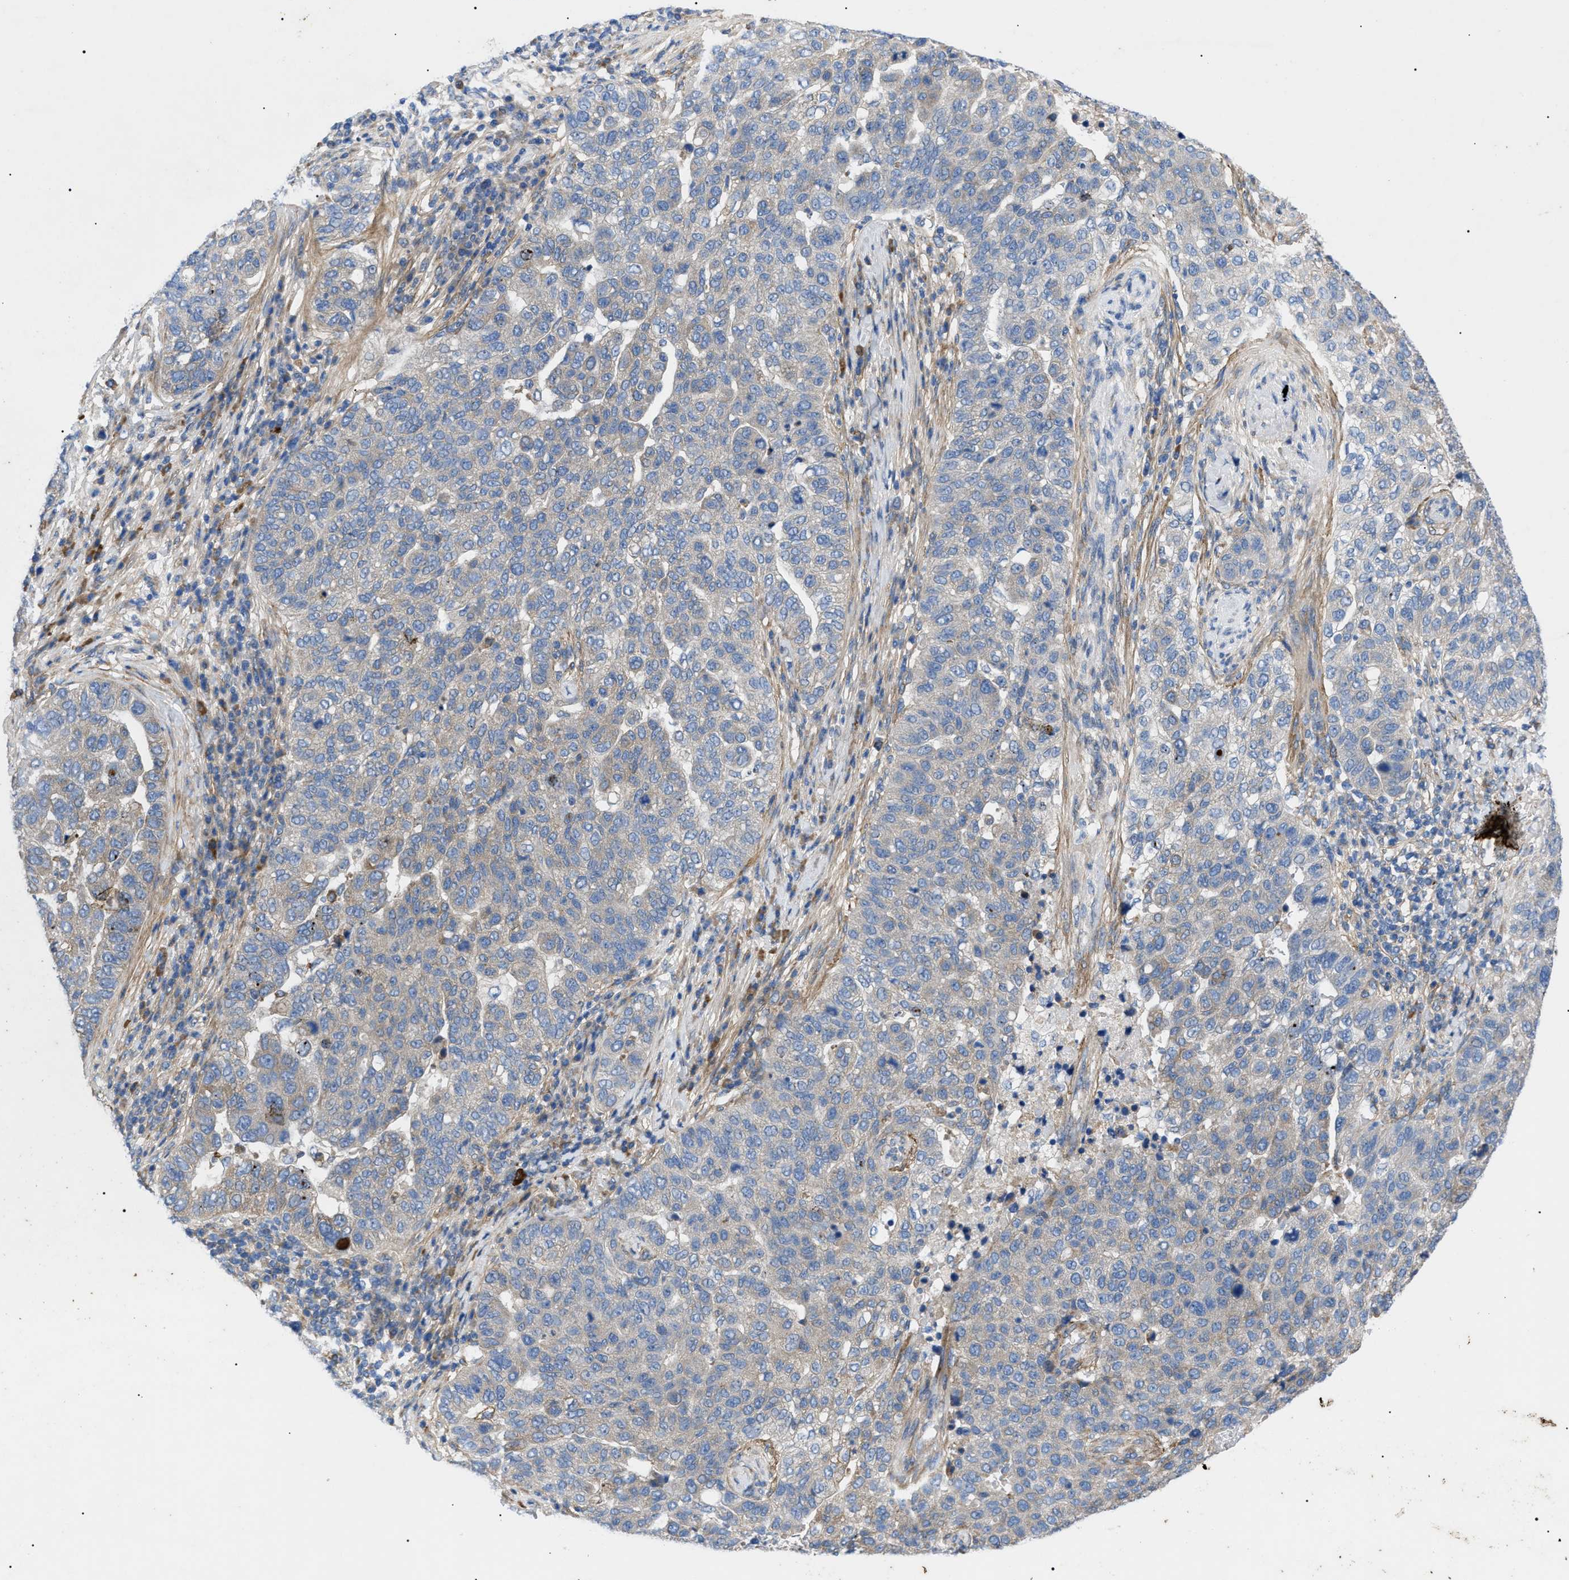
{"staining": {"intensity": "negative", "quantity": "none", "location": "none"}, "tissue": "pancreatic cancer", "cell_type": "Tumor cells", "image_type": "cancer", "snomed": [{"axis": "morphology", "description": "Adenocarcinoma, NOS"}, {"axis": "topography", "description": "Pancreas"}], "caption": "Tumor cells are negative for brown protein staining in pancreatic adenocarcinoma.", "gene": "HSPB8", "patient": {"sex": "female", "age": 61}}